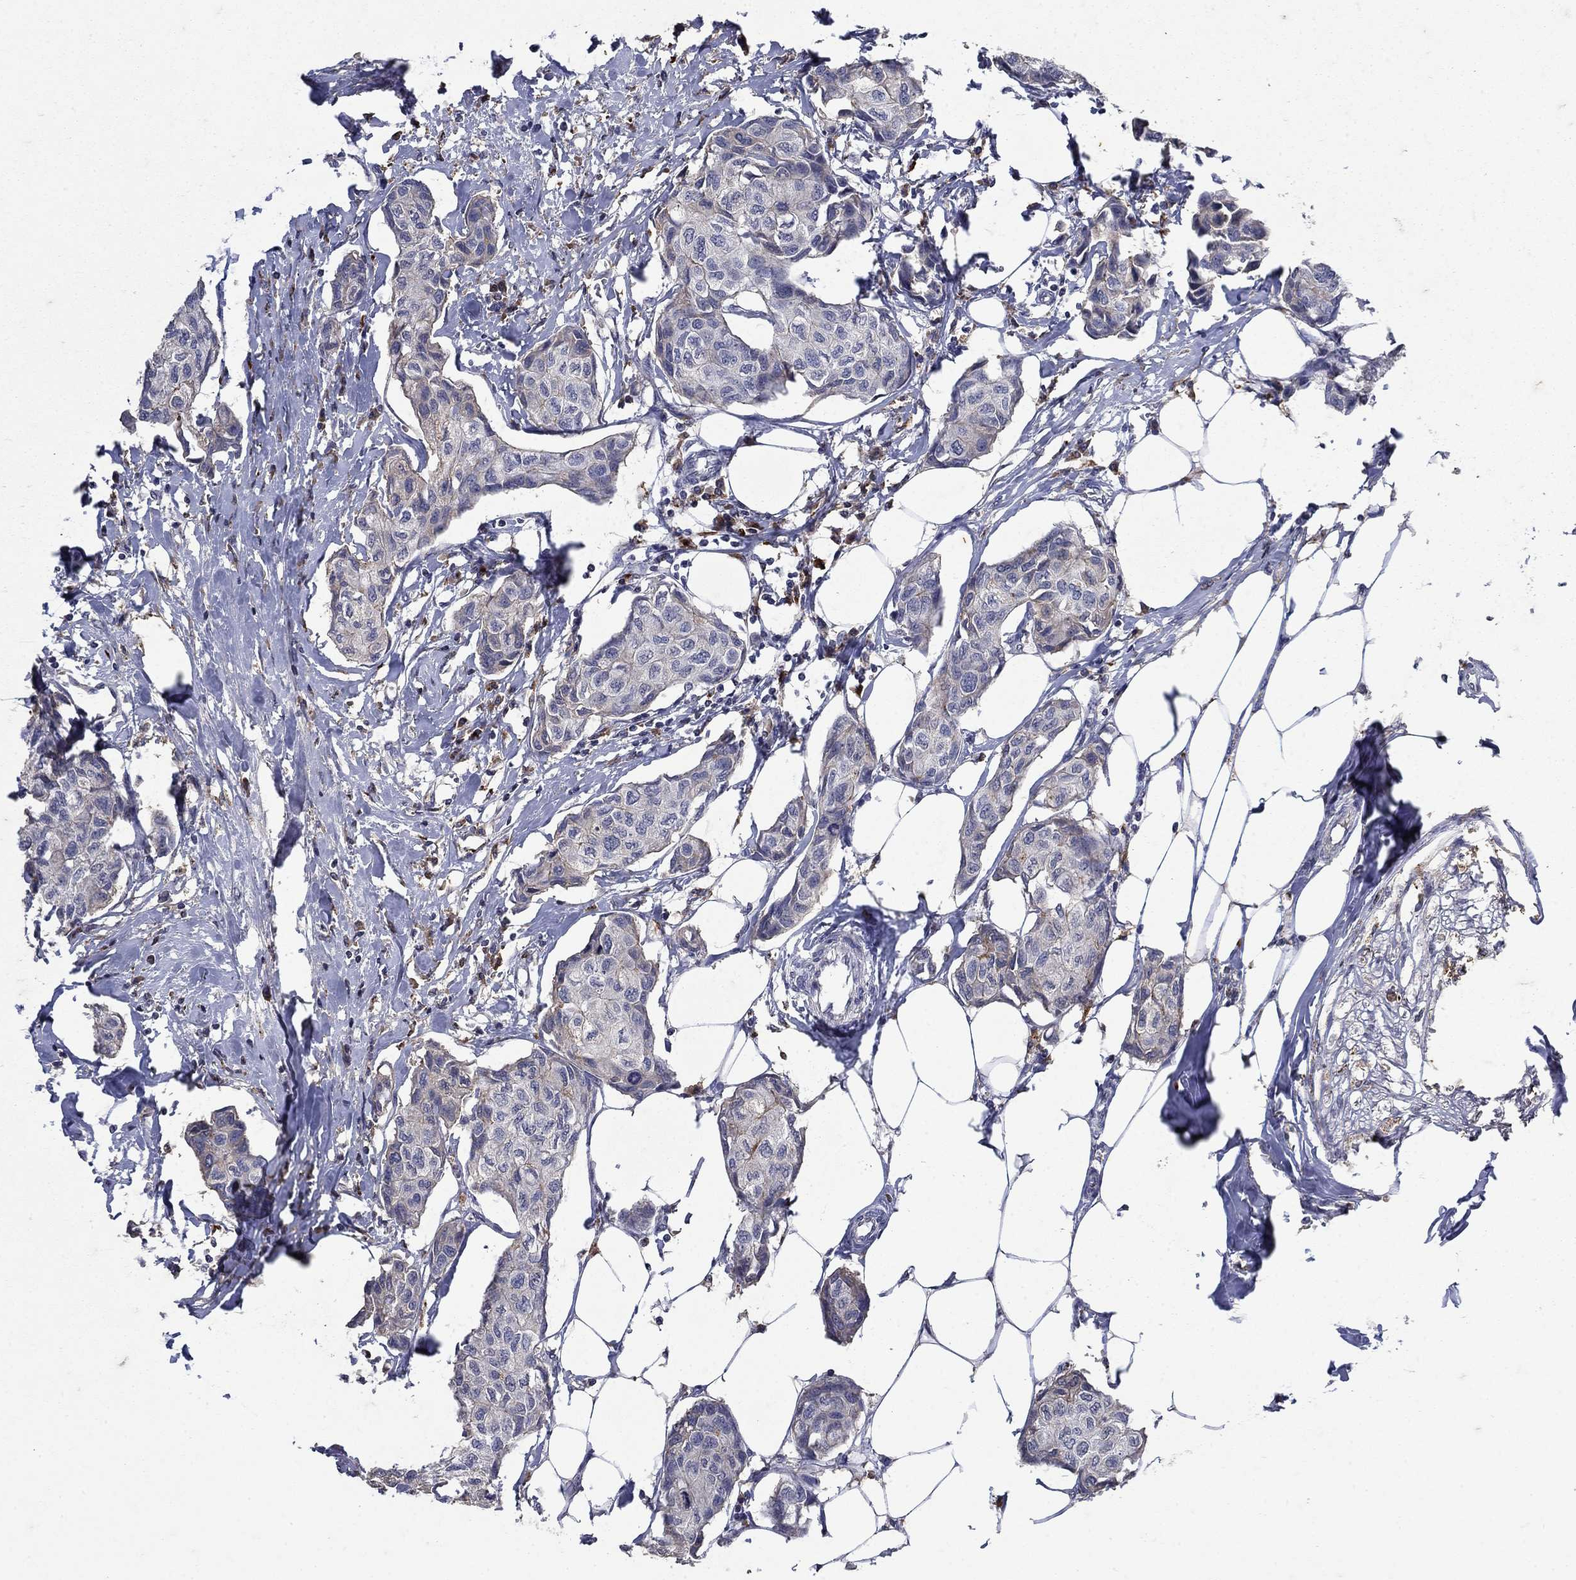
{"staining": {"intensity": "negative", "quantity": "none", "location": "none"}, "tissue": "breast cancer", "cell_type": "Tumor cells", "image_type": "cancer", "snomed": [{"axis": "morphology", "description": "Duct carcinoma"}, {"axis": "topography", "description": "Breast"}], "caption": "Immunohistochemistry (IHC) photomicrograph of neoplastic tissue: human breast intraductal carcinoma stained with DAB (3,3'-diaminobenzidine) shows no significant protein staining in tumor cells.", "gene": "NPC2", "patient": {"sex": "female", "age": 80}}